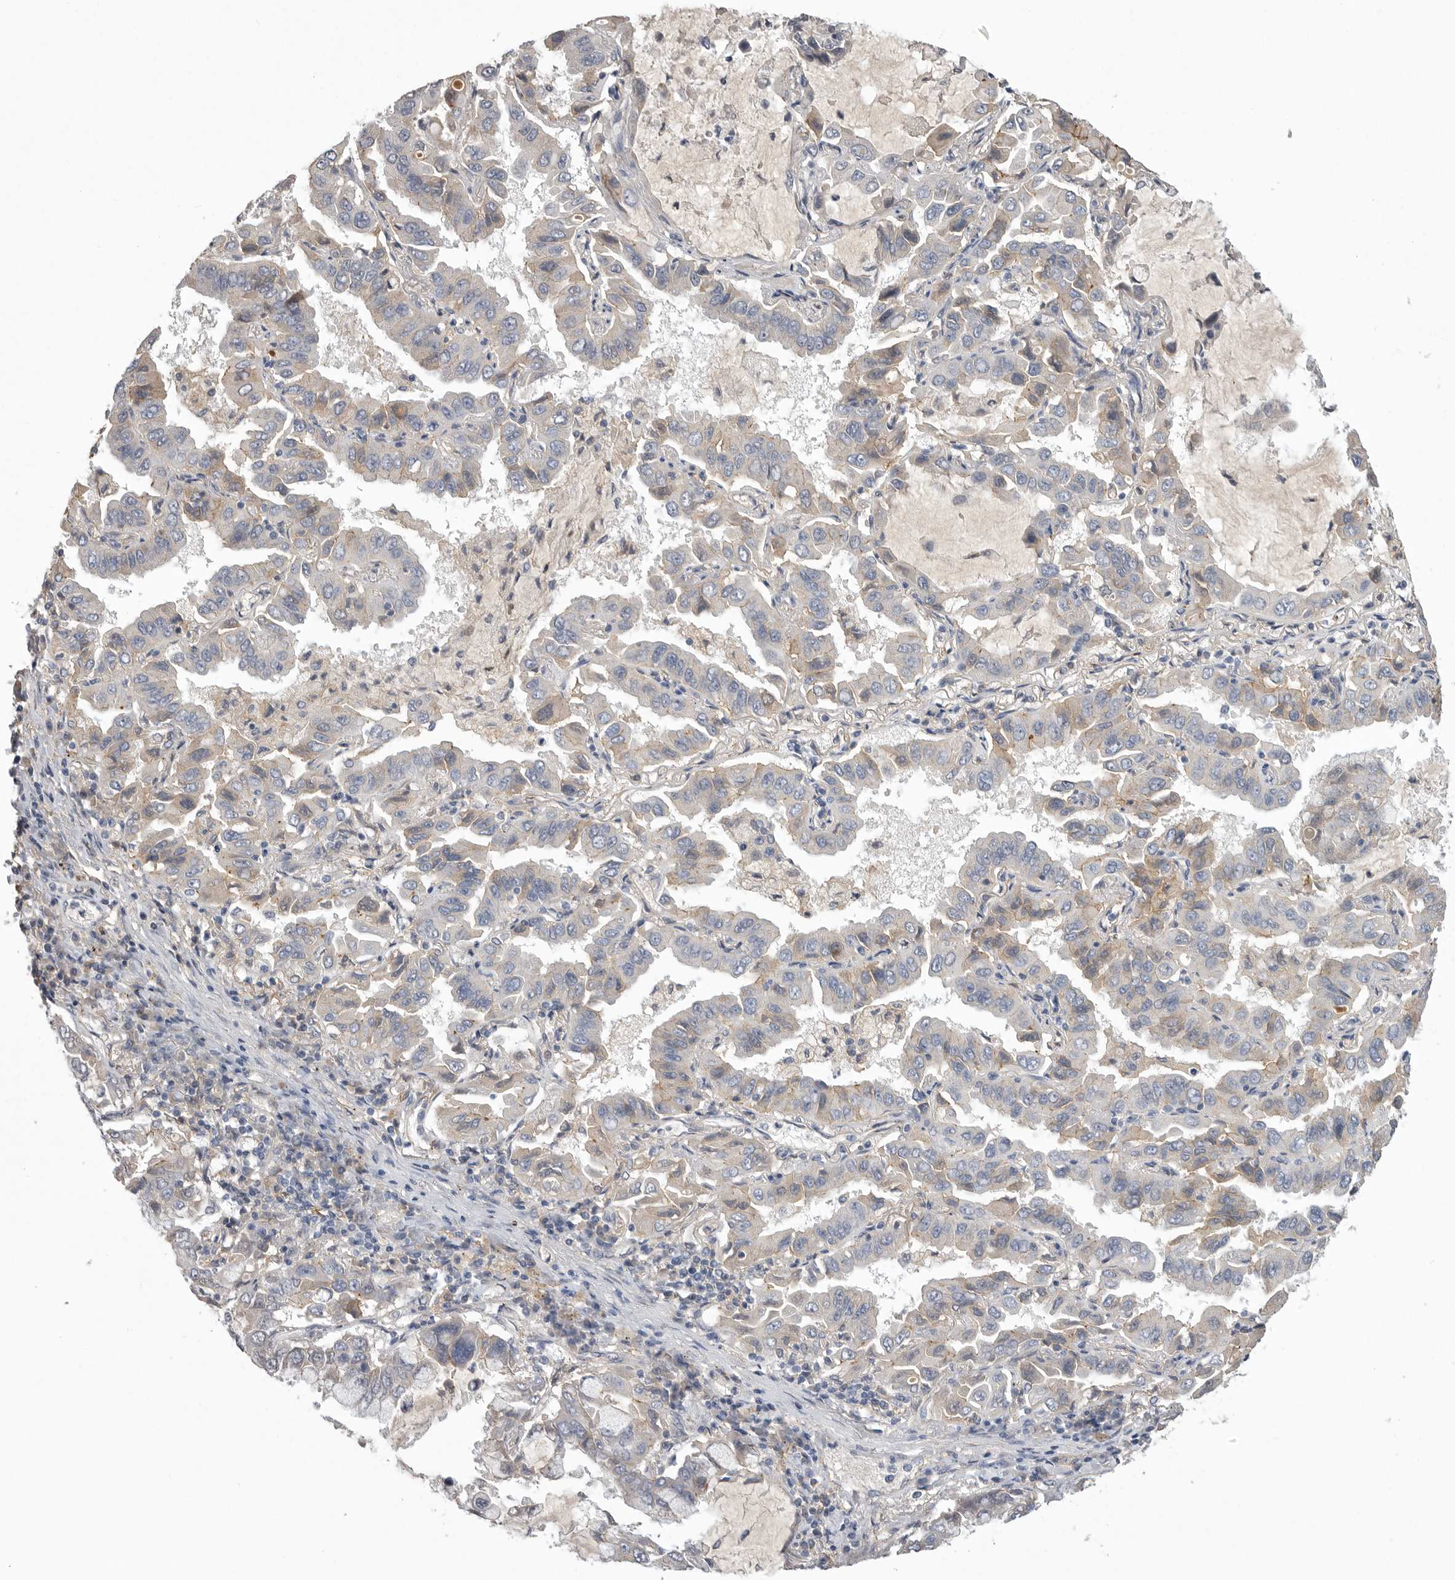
{"staining": {"intensity": "weak", "quantity": "<25%", "location": "cytoplasmic/membranous"}, "tissue": "lung cancer", "cell_type": "Tumor cells", "image_type": "cancer", "snomed": [{"axis": "morphology", "description": "Adenocarcinoma, NOS"}, {"axis": "topography", "description": "Lung"}], "caption": "Adenocarcinoma (lung) was stained to show a protein in brown. There is no significant staining in tumor cells.", "gene": "NECTIN2", "patient": {"sex": "male", "age": 64}}